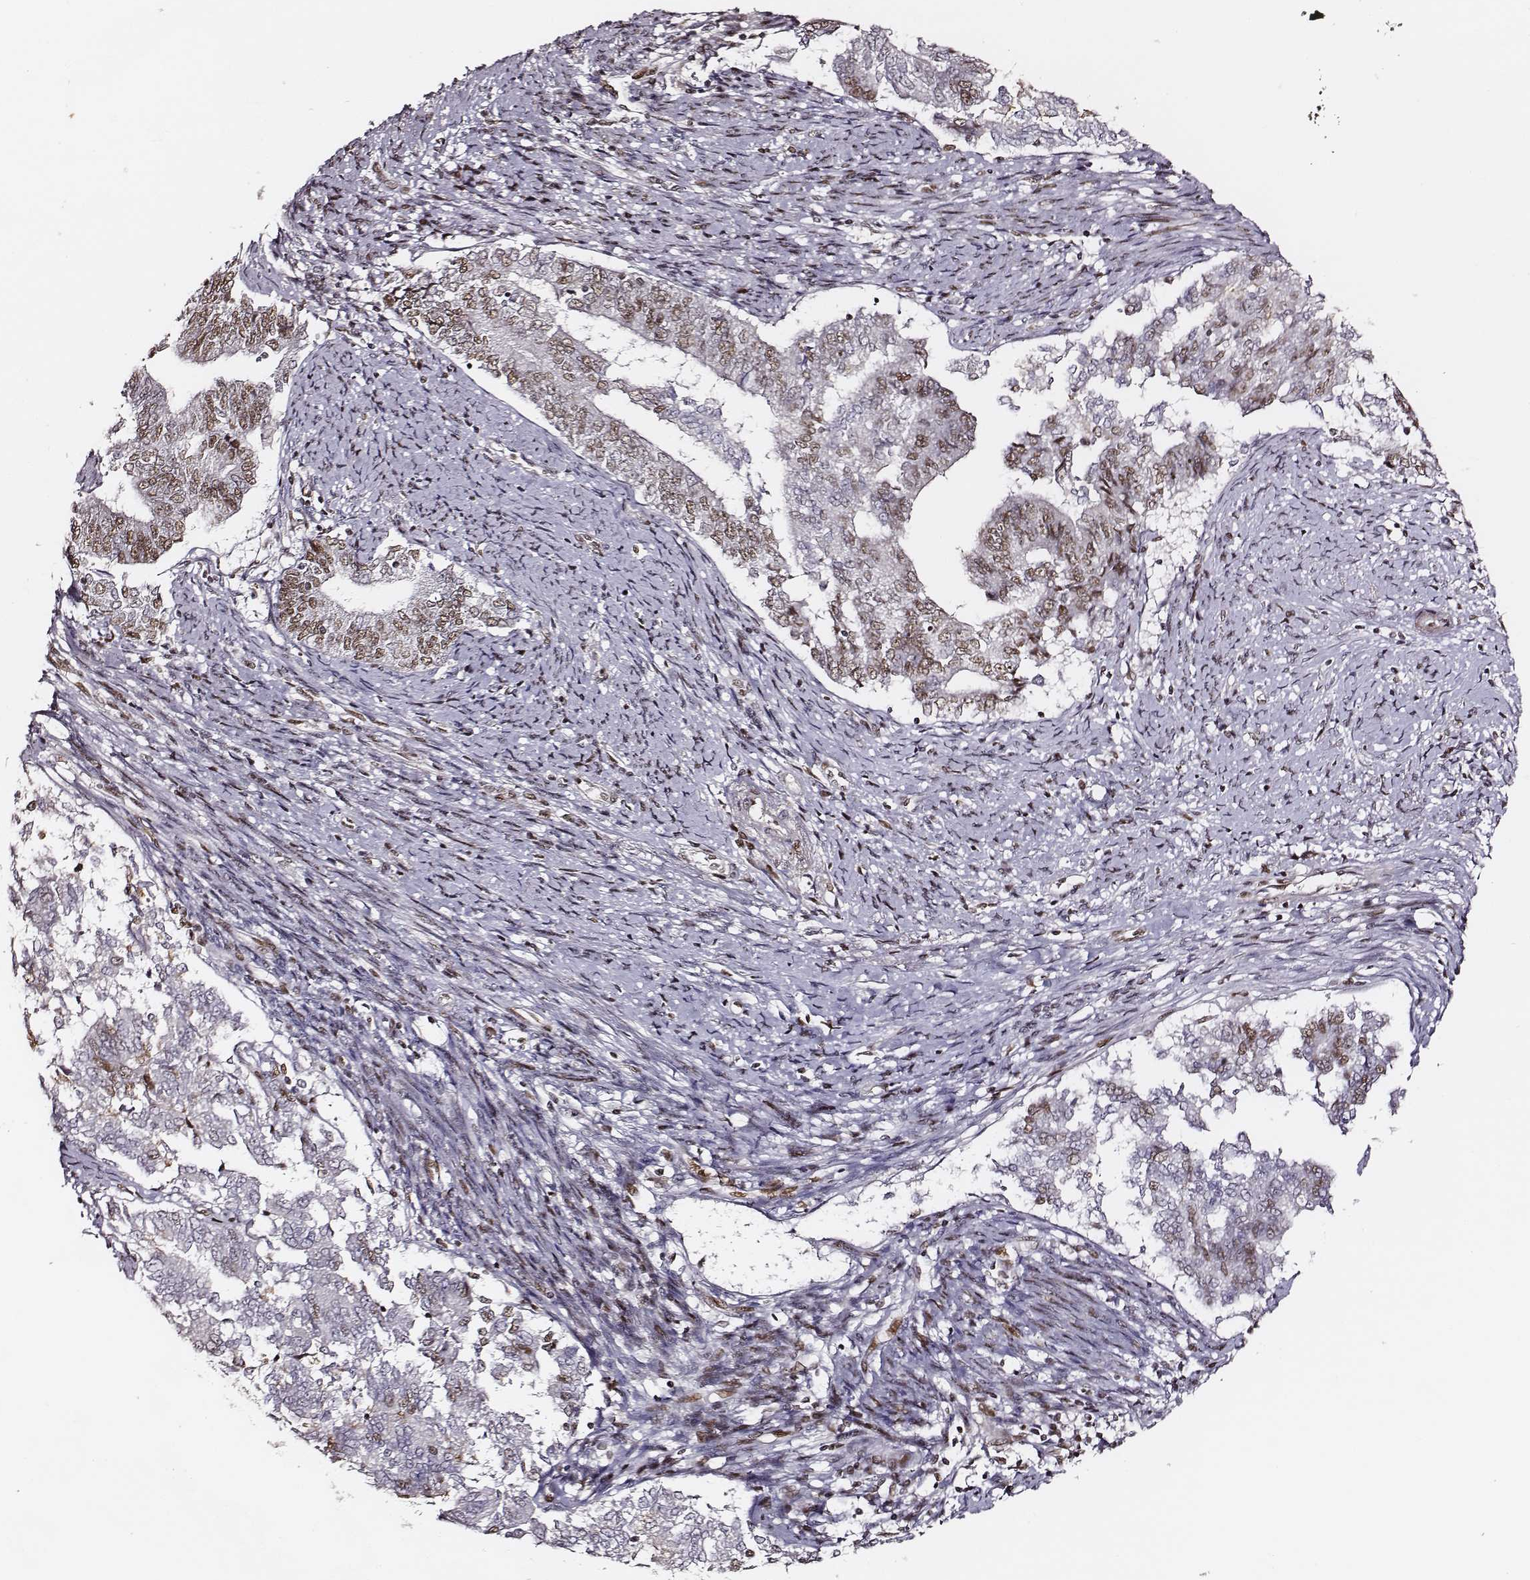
{"staining": {"intensity": "moderate", "quantity": "25%-75%", "location": "nuclear"}, "tissue": "endometrial cancer", "cell_type": "Tumor cells", "image_type": "cancer", "snomed": [{"axis": "morphology", "description": "Adenocarcinoma, NOS"}, {"axis": "topography", "description": "Endometrium"}], "caption": "Immunohistochemical staining of endometrial cancer reveals medium levels of moderate nuclear staining in about 25%-75% of tumor cells. (IHC, brightfield microscopy, high magnification).", "gene": "PPARA", "patient": {"sex": "female", "age": 65}}